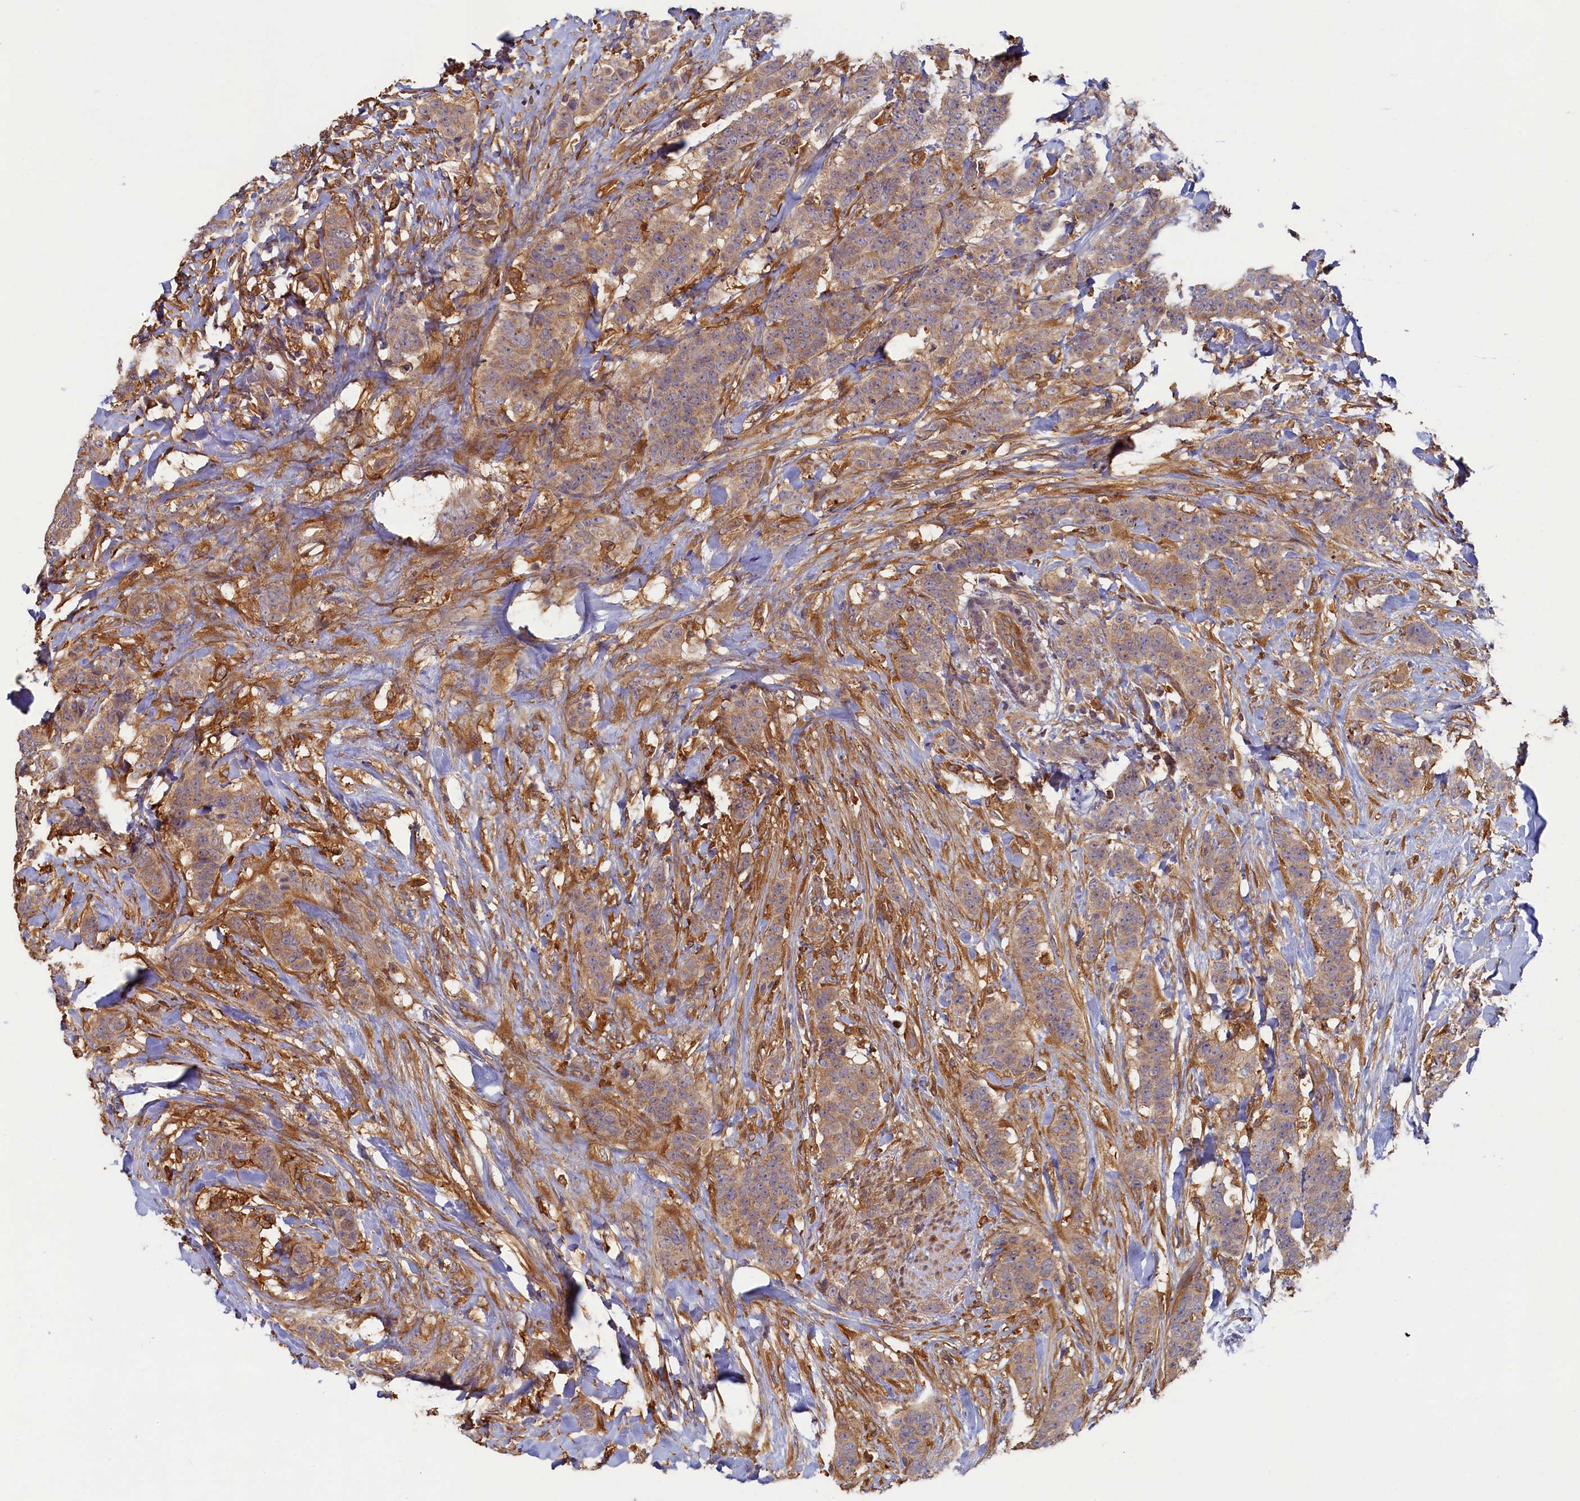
{"staining": {"intensity": "moderate", "quantity": ">75%", "location": "cytoplasmic/membranous"}, "tissue": "breast cancer", "cell_type": "Tumor cells", "image_type": "cancer", "snomed": [{"axis": "morphology", "description": "Duct carcinoma"}, {"axis": "topography", "description": "Breast"}], "caption": "High-magnification brightfield microscopy of intraductal carcinoma (breast) stained with DAB (brown) and counterstained with hematoxylin (blue). tumor cells exhibit moderate cytoplasmic/membranous positivity is seen in about>75% of cells.", "gene": "TIMM8B", "patient": {"sex": "female", "age": 40}}